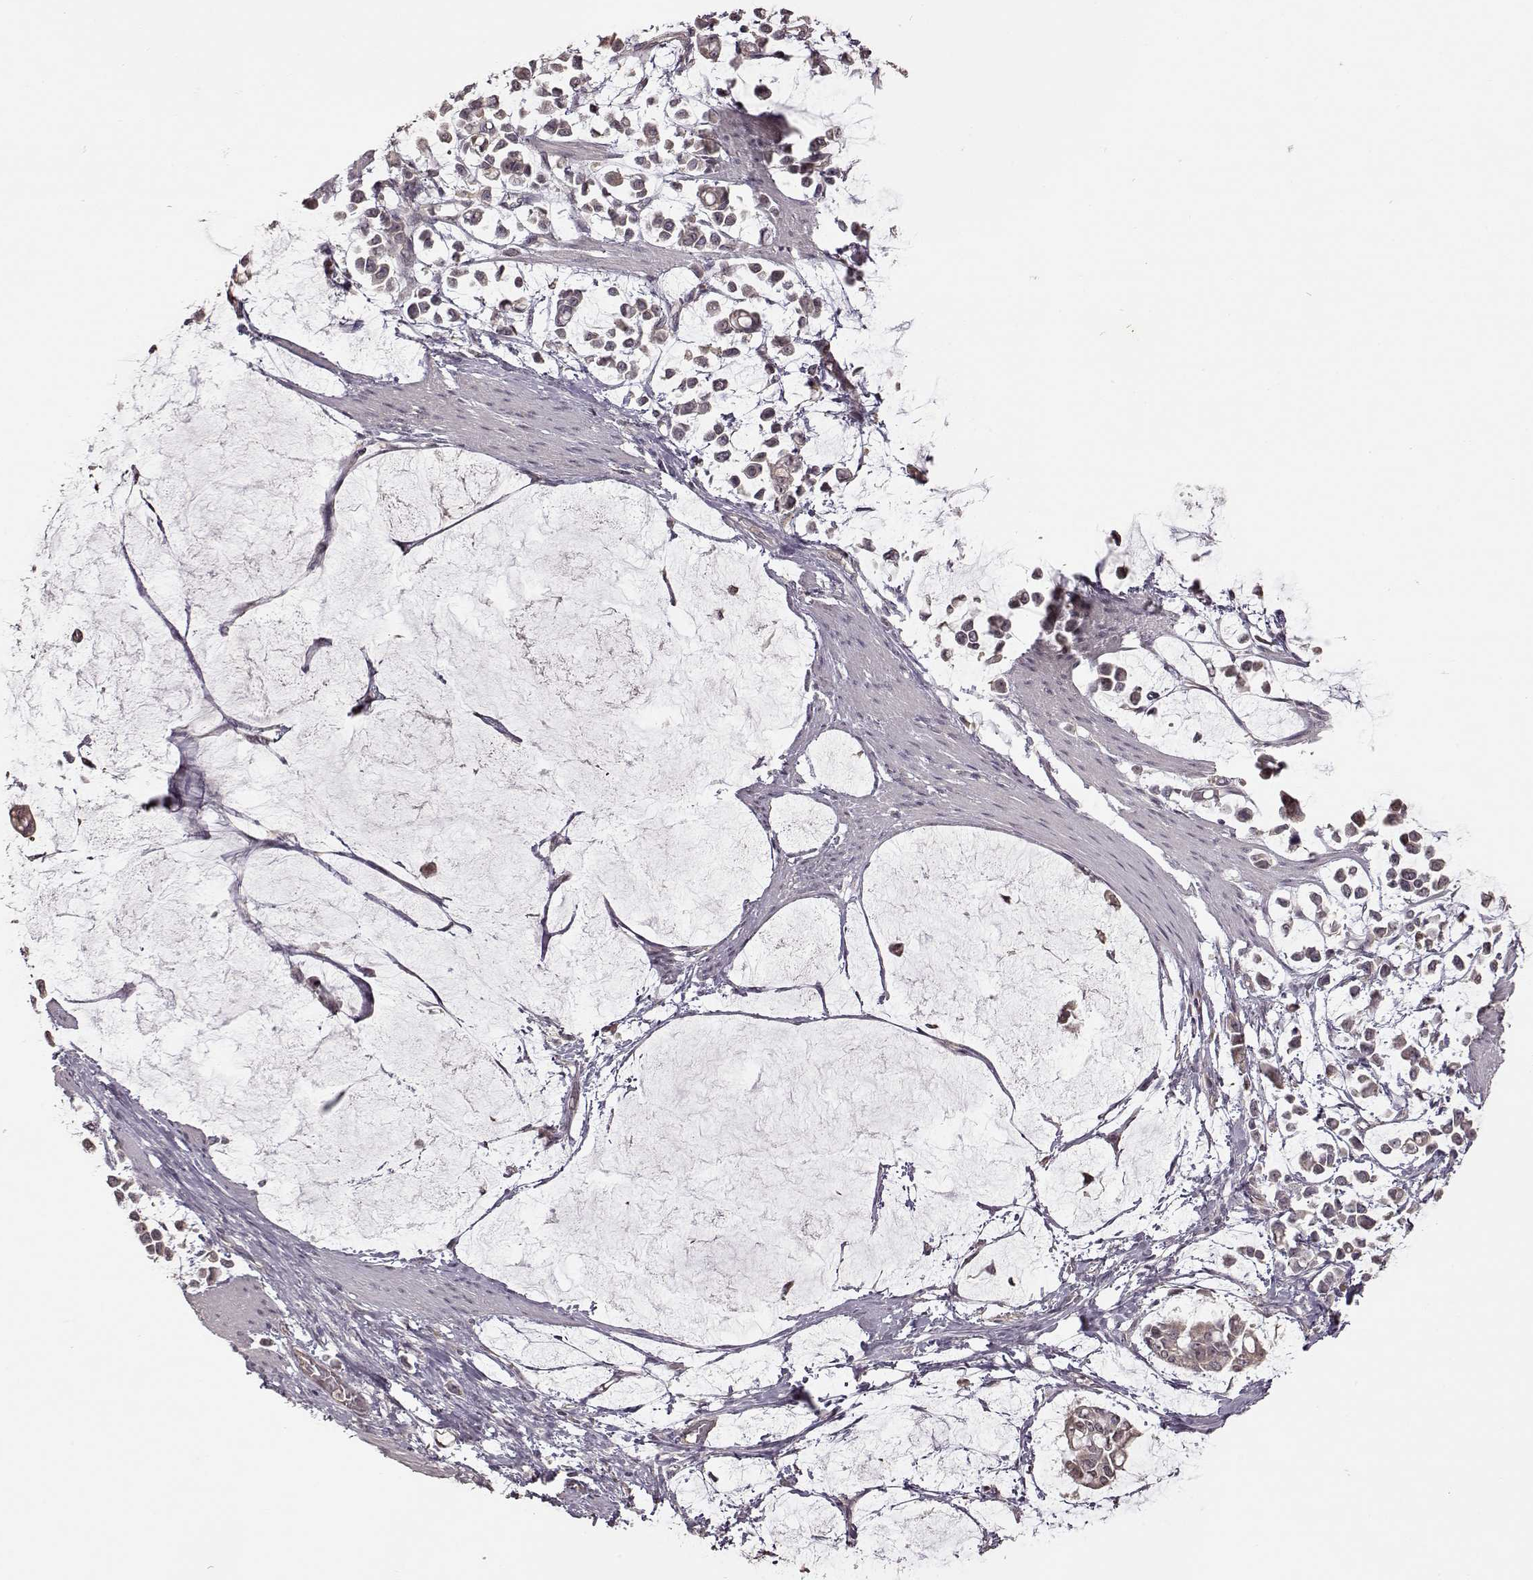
{"staining": {"intensity": "negative", "quantity": "none", "location": "none"}, "tissue": "stomach cancer", "cell_type": "Tumor cells", "image_type": "cancer", "snomed": [{"axis": "morphology", "description": "Adenocarcinoma, NOS"}, {"axis": "topography", "description": "Stomach"}], "caption": "Immunohistochemistry (IHC) photomicrograph of neoplastic tissue: stomach cancer stained with DAB (3,3'-diaminobenzidine) exhibits no significant protein staining in tumor cells.", "gene": "CRB1", "patient": {"sex": "male", "age": 82}}